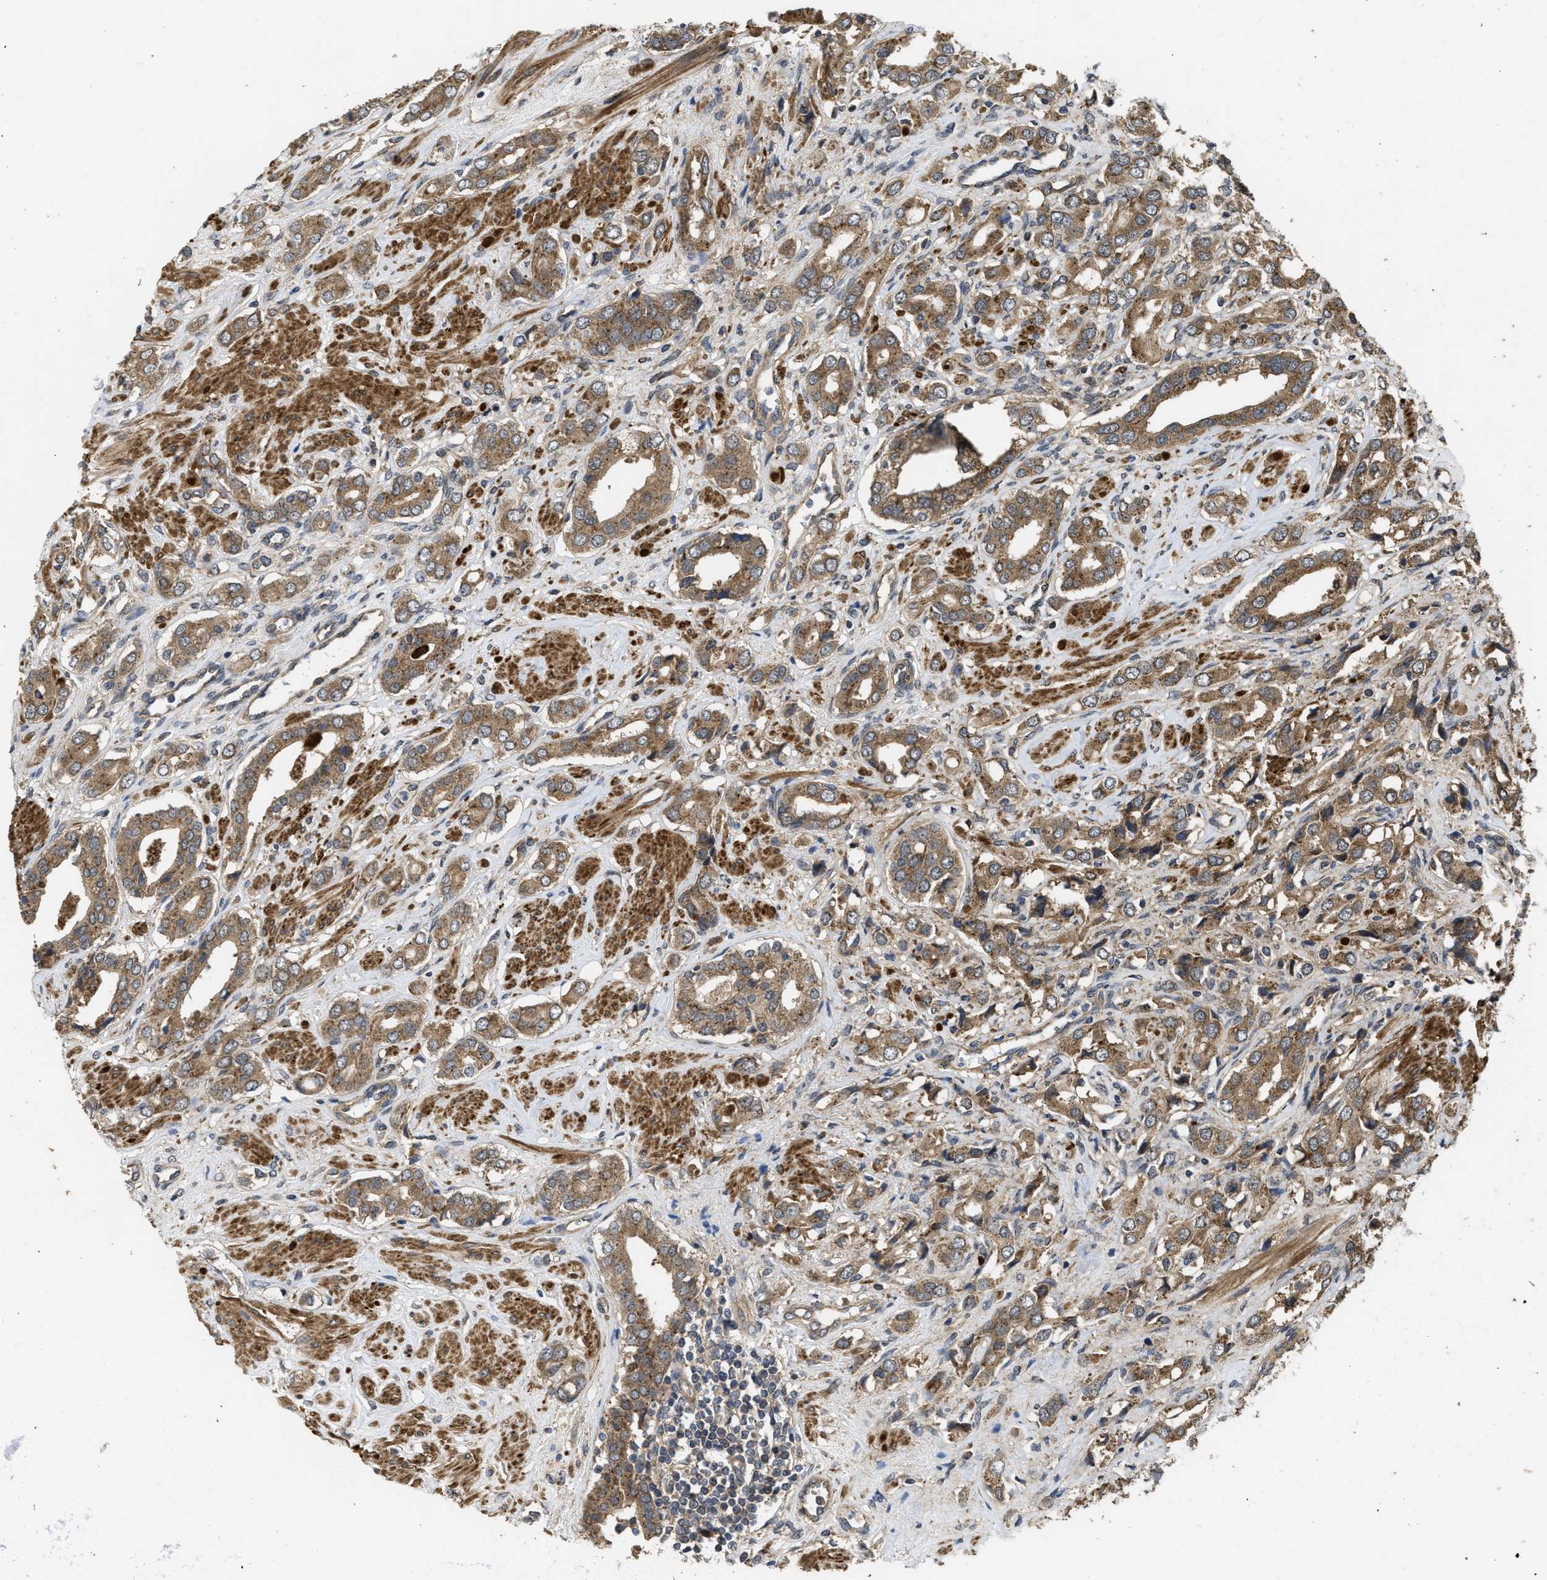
{"staining": {"intensity": "moderate", "quantity": ">75%", "location": "cytoplasmic/membranous"}, "tissue": "prostate cancer", "cell_type": "Tumor cells", "image_type": "cancer", "snomed": [{"axis": "morphology", "description": "Adenocarcinoma, High grade"}, {"axis": "topography", "description": "Prostate"}], "caption": "High-magnification brightfield microscopy of prostate high-grade adenocarcinoma stained with DAB (brown) and counterstained with hematoxylin (blue). tumor cells exhibit moderate cytoplasmic/membranous positivity is present in about>75% of cells.", "gene": "FZD6", "patient": {"sex": "male", "age": 52}}